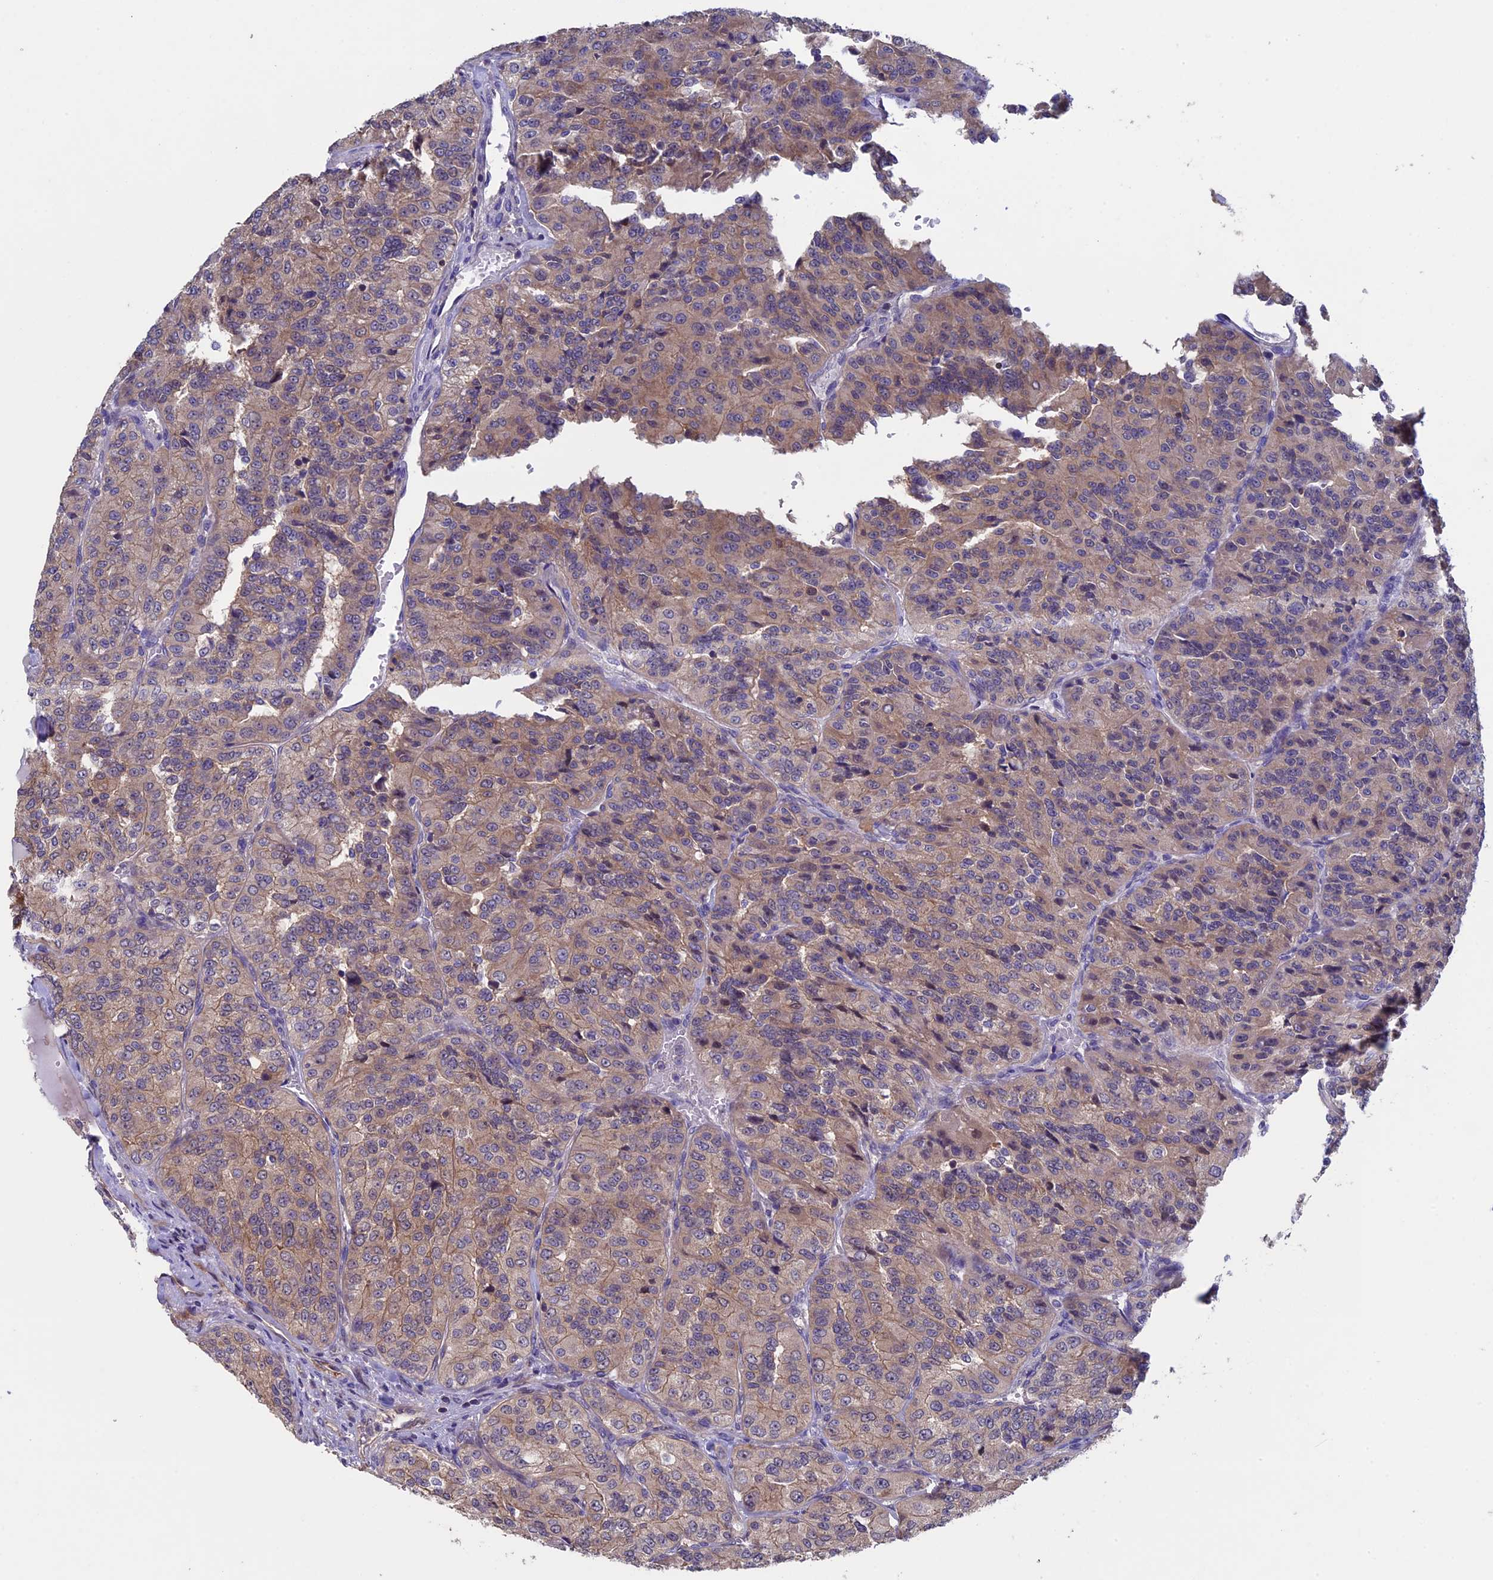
{"staining": {"intensity": "moderate", "quantity": "25%-75%", "location": "cytoplasmic/membranous"}, "tissue": "renal cancer", "cell_type": "Tumor cells", "image_type": "cancer", "snomed": [{"axis": "morphology", "description": "Adenocarcinoma, NOS"}, {"axis": "topography", "description": "Kidney"}], "caption": "This is an image of immunohistochemistry staining of renal cancer (adenocarcinoma), which shows moderate positivity in the cytoplasmic/membranous of tumor cells.", "gene": "LCMT1", "patient": {"sex": "female", "age": 63}}